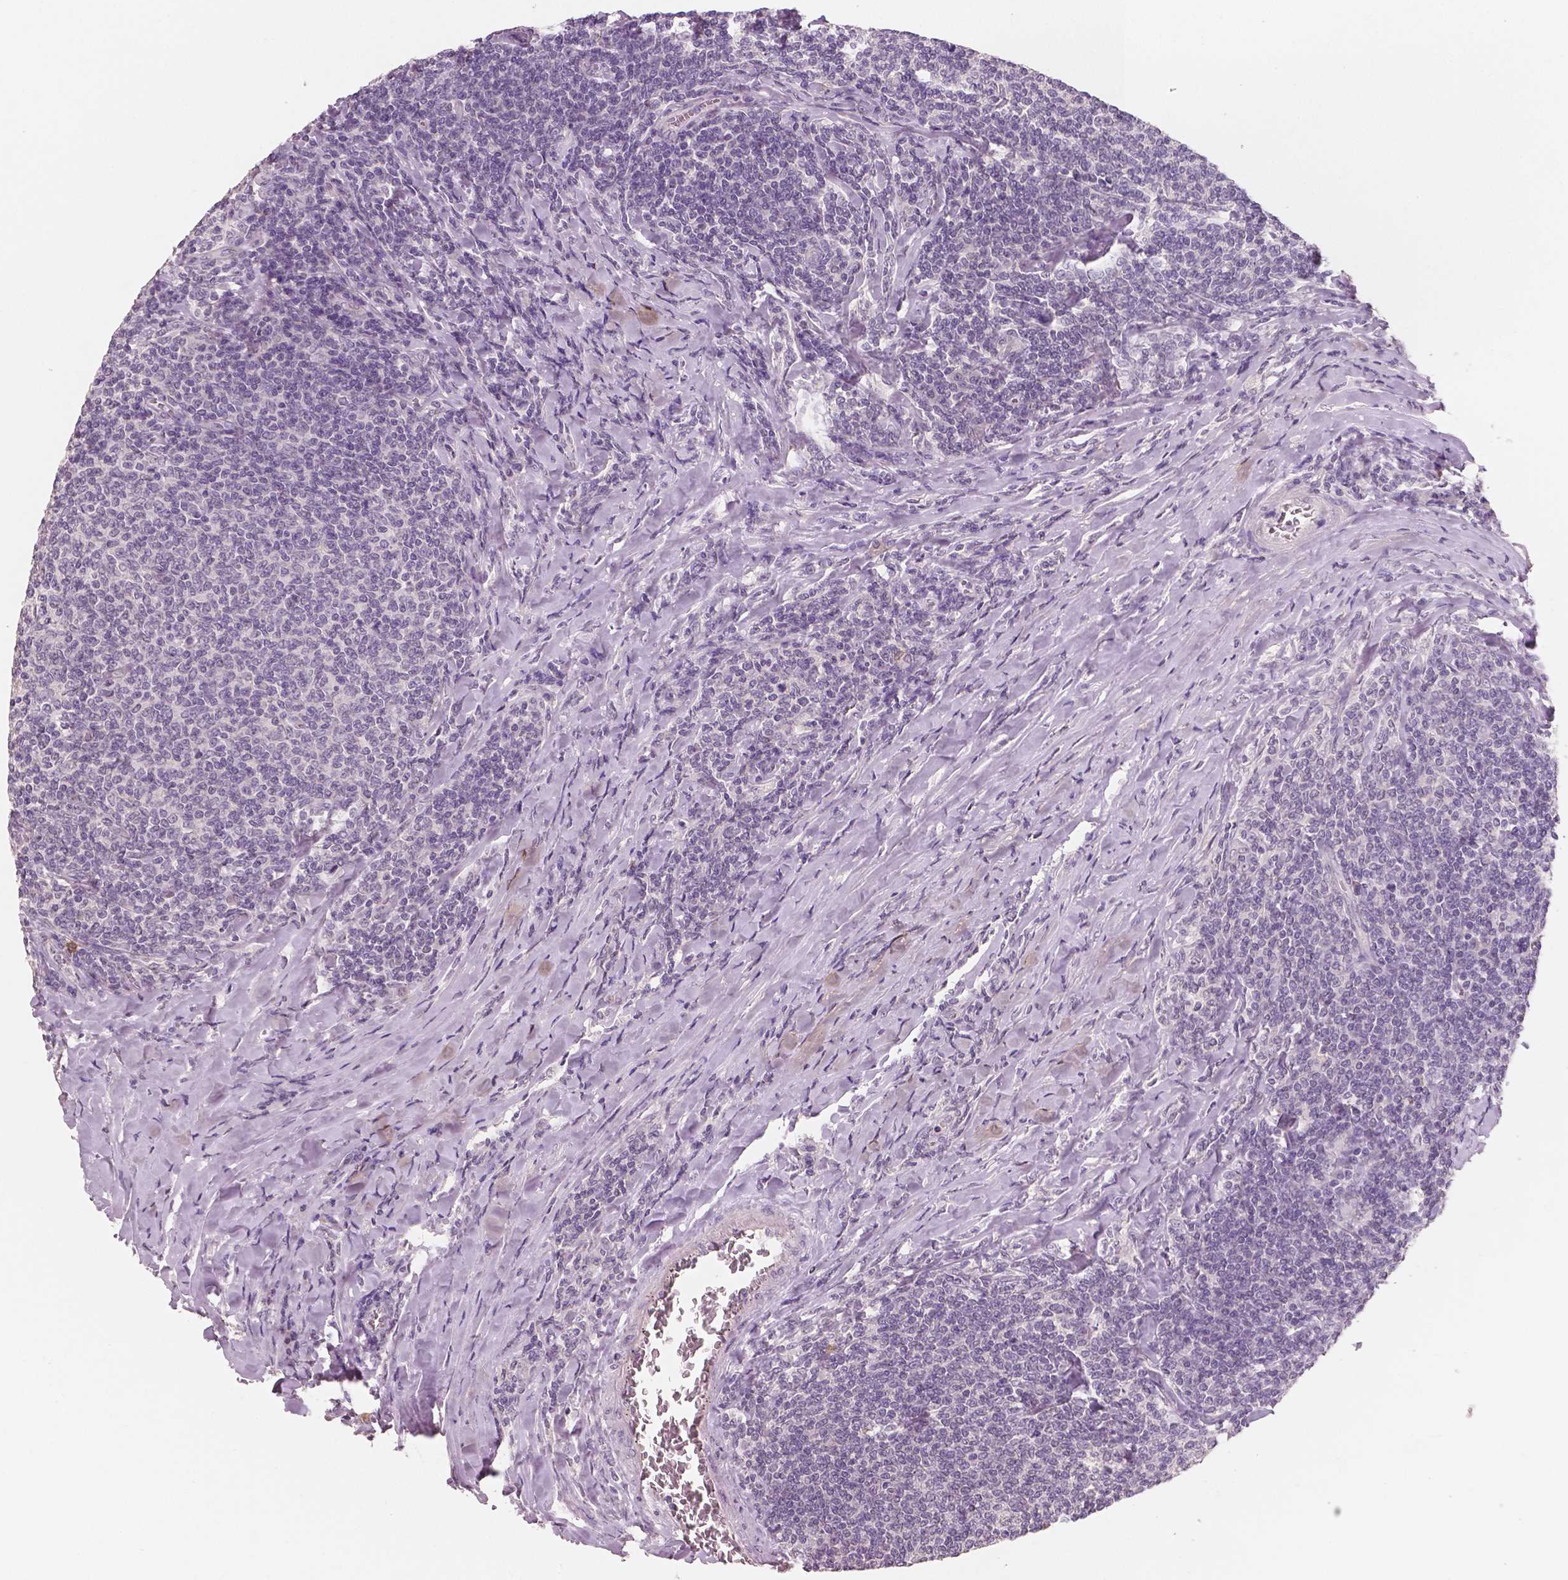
{"staining": {"intensity": "negative", "quantity": "none", "location": "none"}, "tissue": "lymphoma", "cell_type": "Tumor cells", "image_type": "cancer", "snomed": [{"axis": "morphology", "description": "Malignant lymphoma, non-Hodgkin's type, Low grade"}, {"axis": "topography", "description": "Lymph node"}], "caption": "Immunohistochemistry of lymphoma shows no positivity in tumor cells.", "gene": "KIT", "patient": {"sex": "male", "age": 52}}